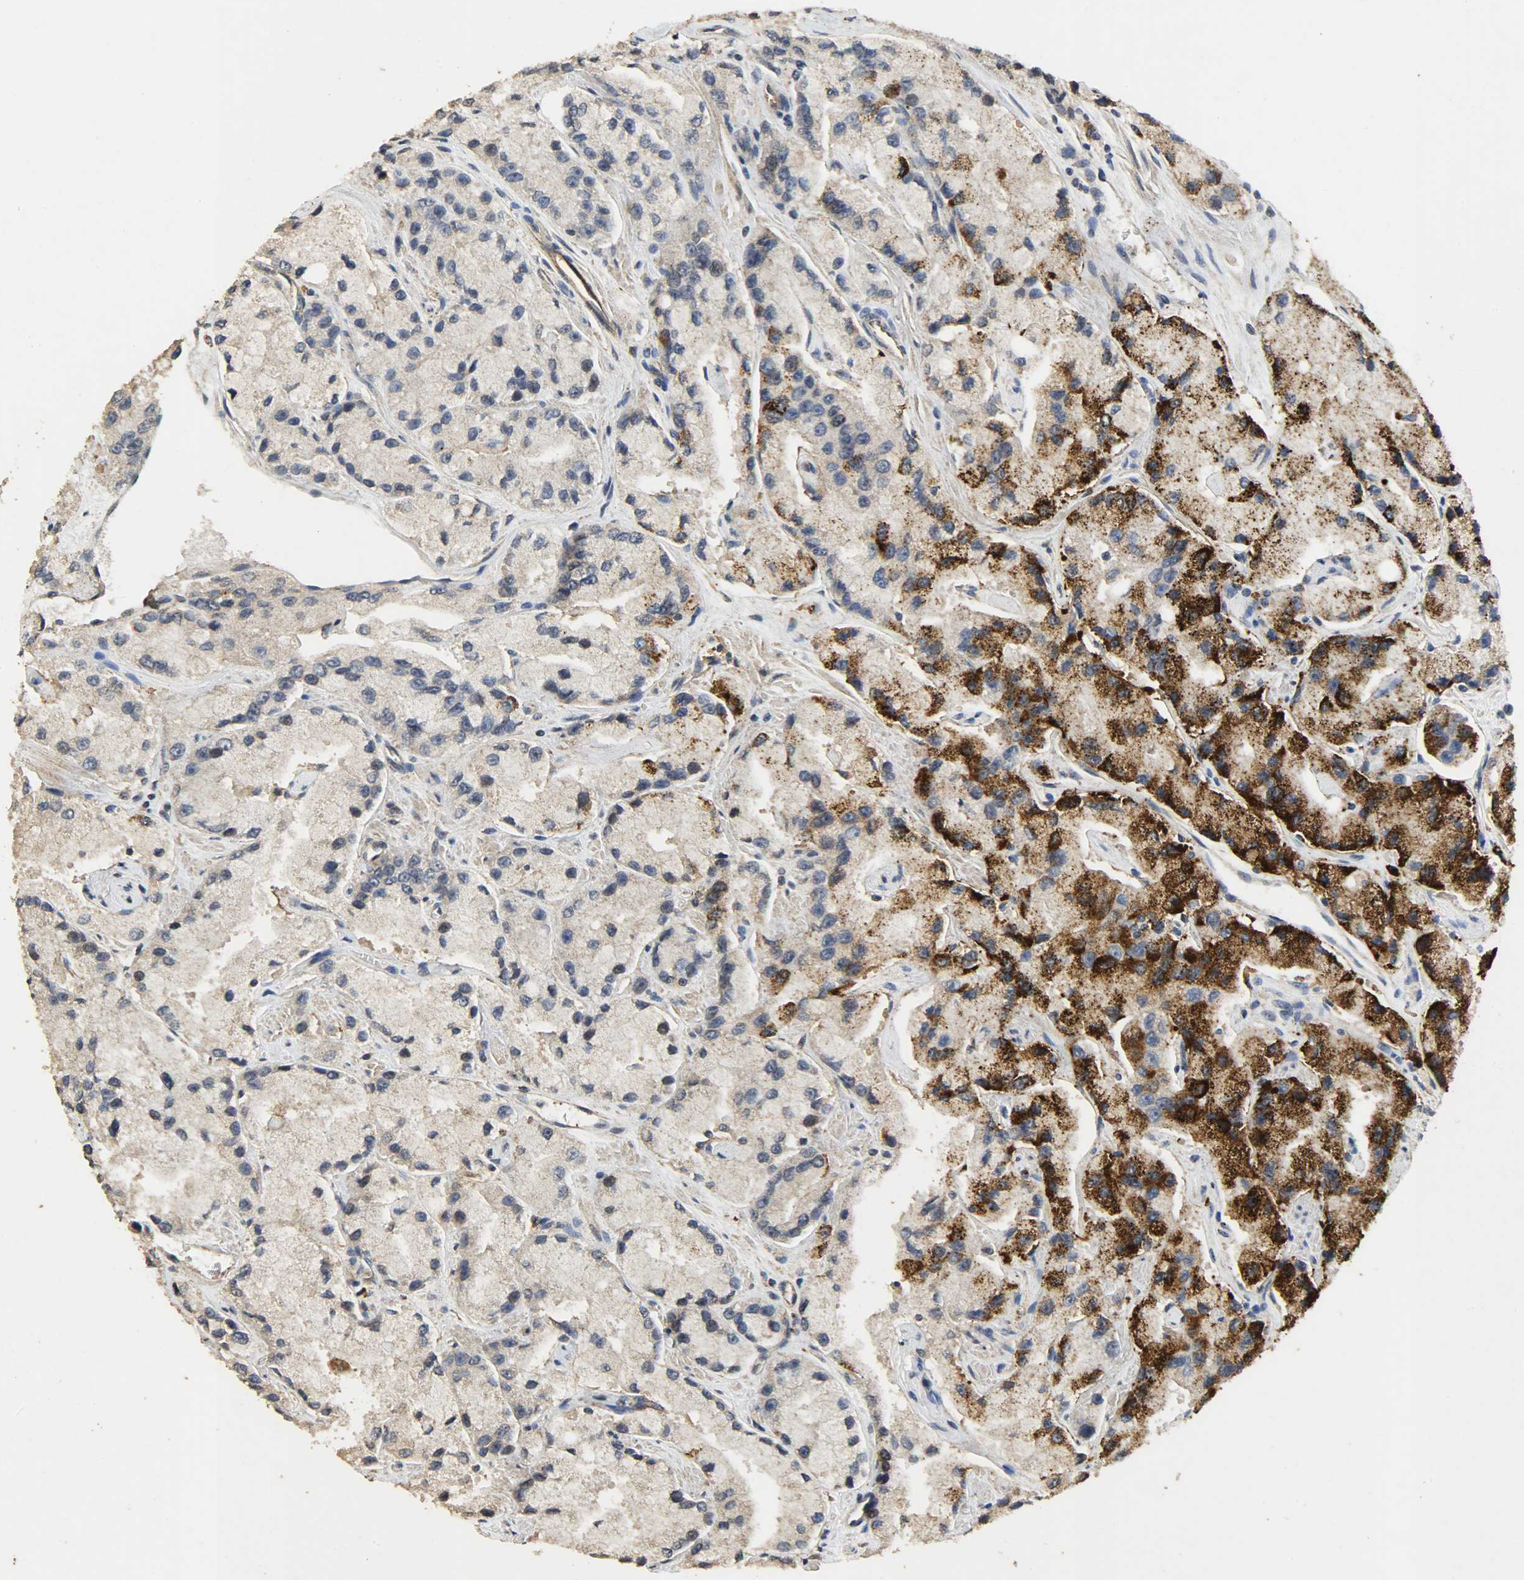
{"staining": {"intensity": "strong", "quantity": "<25%", "location": "cytoplasmic/membranous"}, "tissue": "prostate cancer", "cell_type": "Tumor cells", "image_type": "cancer", "snomed": [{"axis": "morphology", "description": "Adenocarcinoma, High grade"}, {"axis": "topography", "description": "Prostate"}], "caption": "Immunohistochemical staining of adenocarcinoma (high-grade) (prostate) exhibits medium levels of strong cytoplasmic/membranous expression in about <25% of tumor cells.", "gene": "TPM4", "patient": {"sex": "male", "age": 58}}